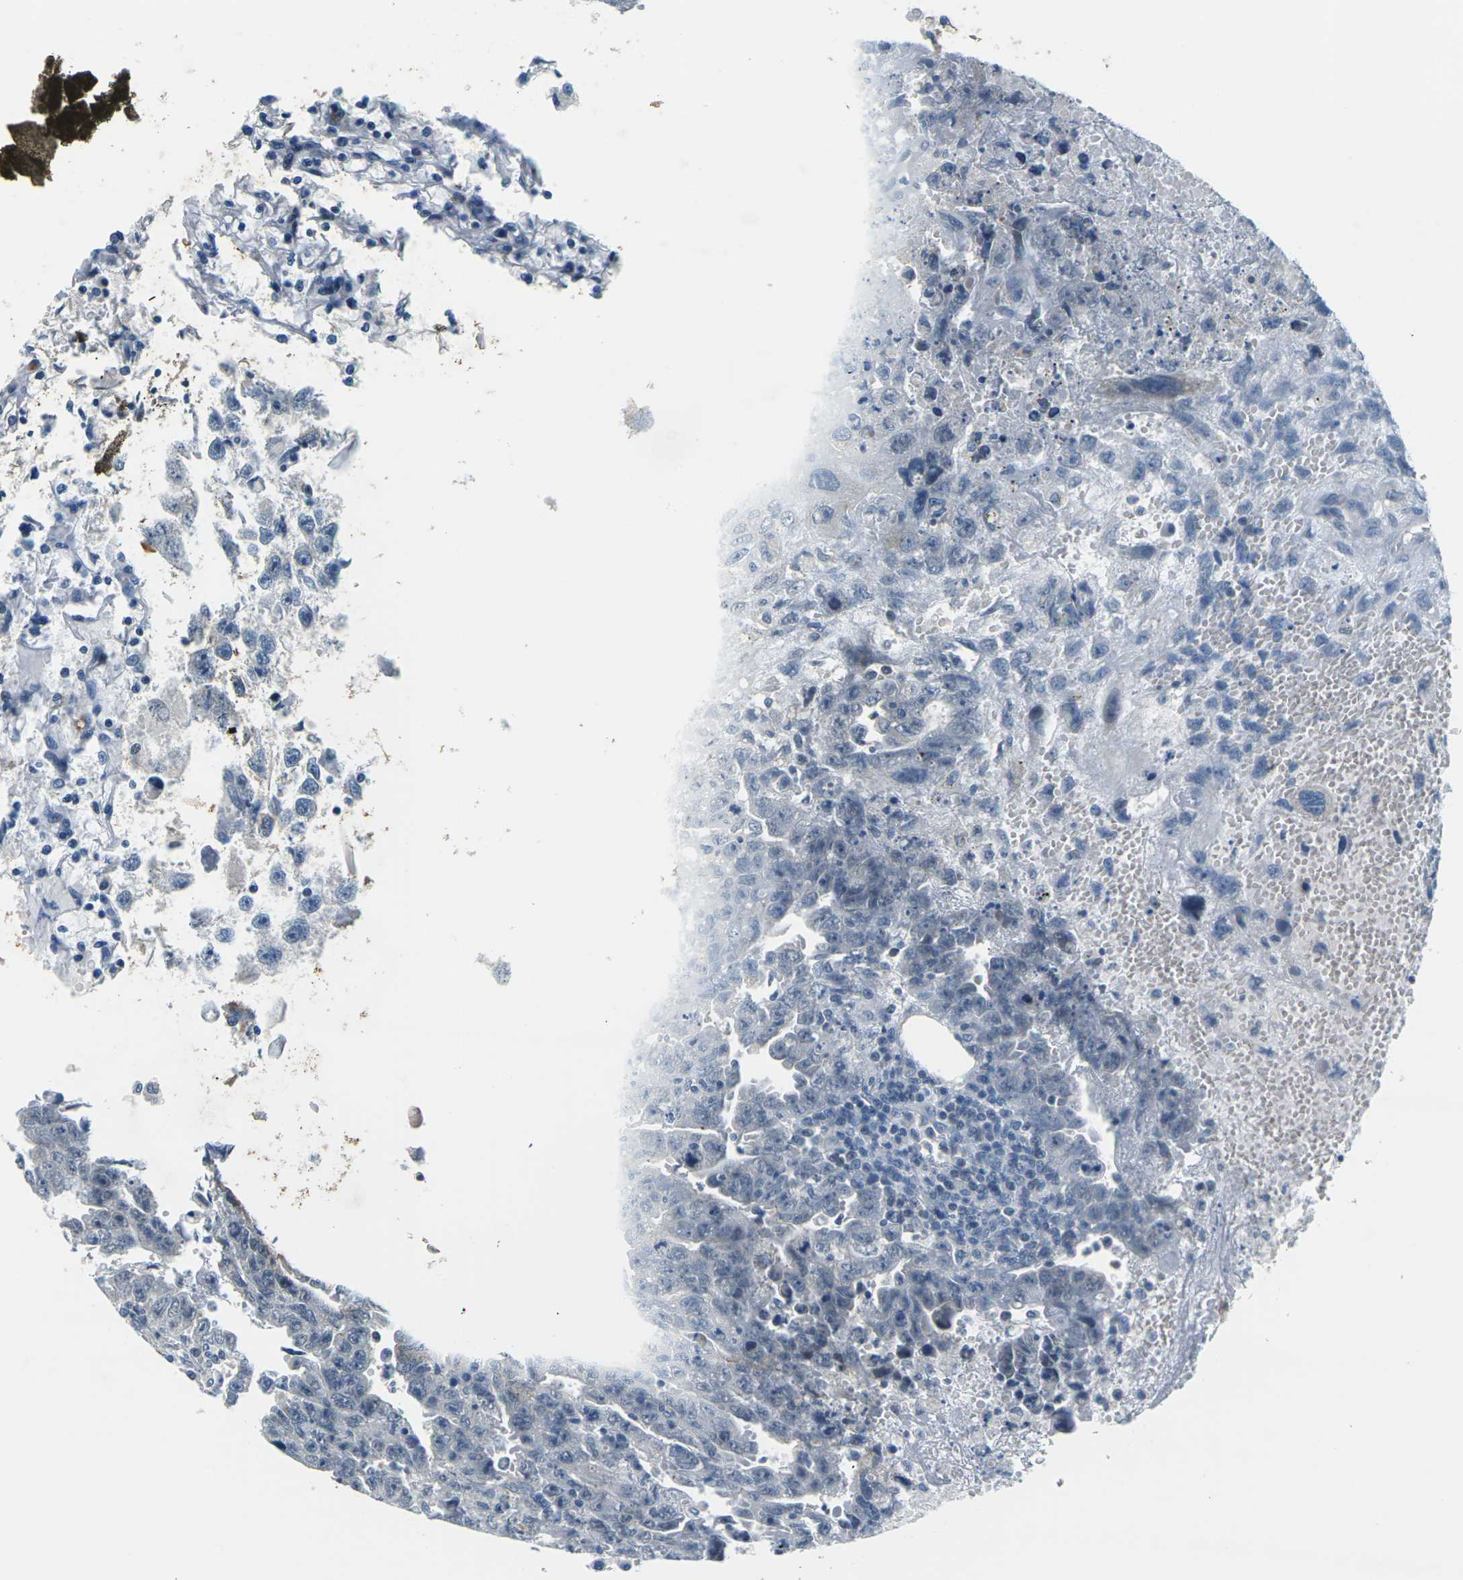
{"staining": {"intensity": "negative", "quantity": "none", "location": "none"}, "tissue": "testis cancer", "cell_type": "Tumor cells", "image_type": "cancer", "snomed": [{"axis": "morphology", "description": "Carcinoma, Embryonal, NOS"}, {"axis": "topography", "description": "Testis"}], "caption": "A high-resolution photomicrograph shows immunohistochemistry (IHC) staining of testis embryonal carcinoma, which displays no significant expression in tumor cells. (DAB (3,3'-diaminobenzidine) immunohistochemistry (IHC), high magnification).", "gene": "SLC13A3", "patient": {"sex": "male", "age": 28}}